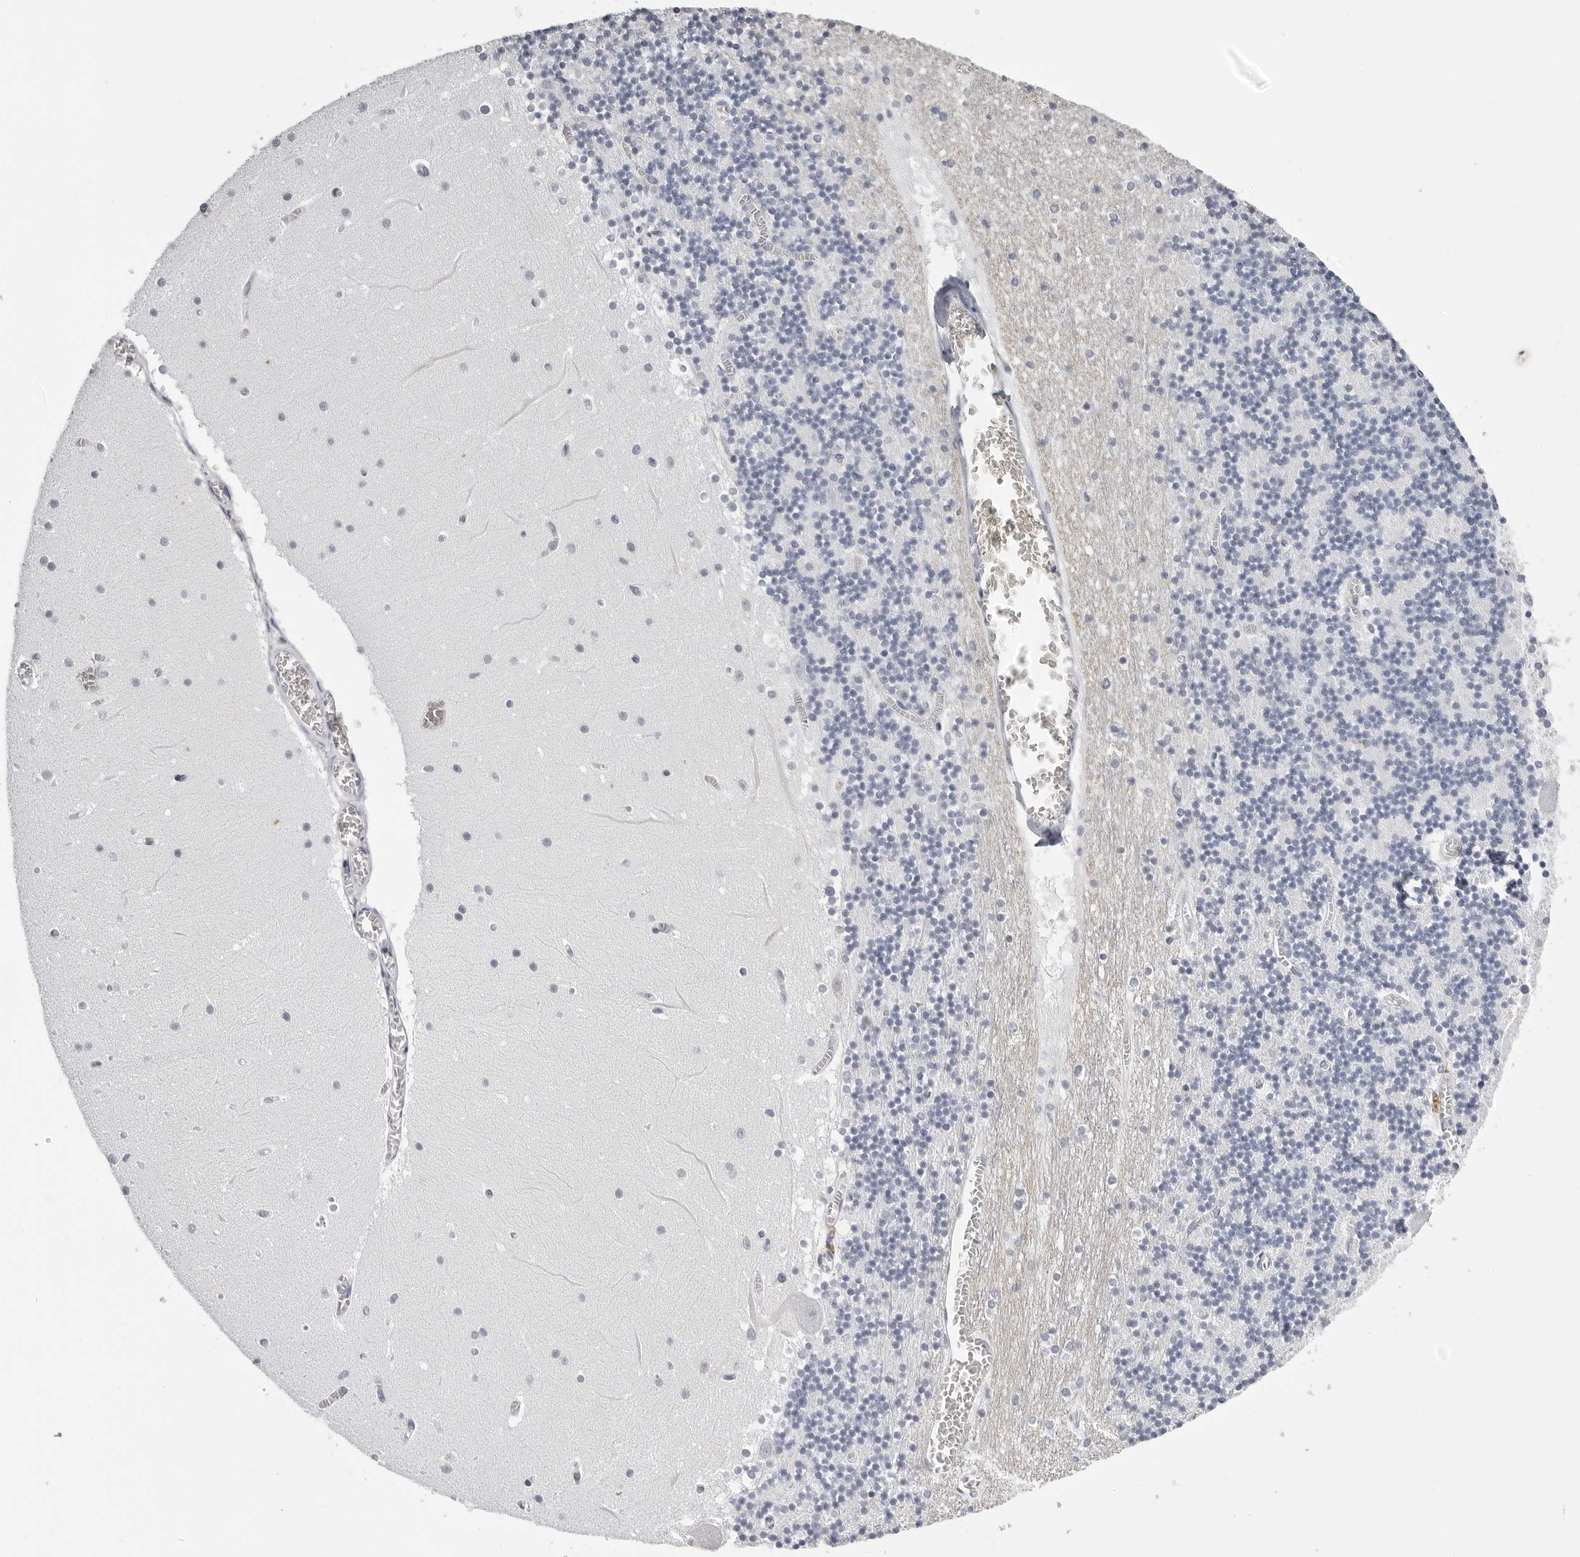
{"staining": {"intensity": "negative", "quantity": "none", "location": "none"}, "tissue": "cerebellum", "cell_type": "Cells in granular layer", "image_type": "normal", "snomed": [{"axis": "morphology", "description": "Normal tissue, NOS"}, {"axis": "topography", "description": "Cerebellum"}], "caption": "The histopathology image displays no significant positivity in cells in granular layer of cerebellum. (DAB IHC with hematoxylin counter stain).", "gene": "BPIFA1", "patient": {"sex": "female", "age": 28}}